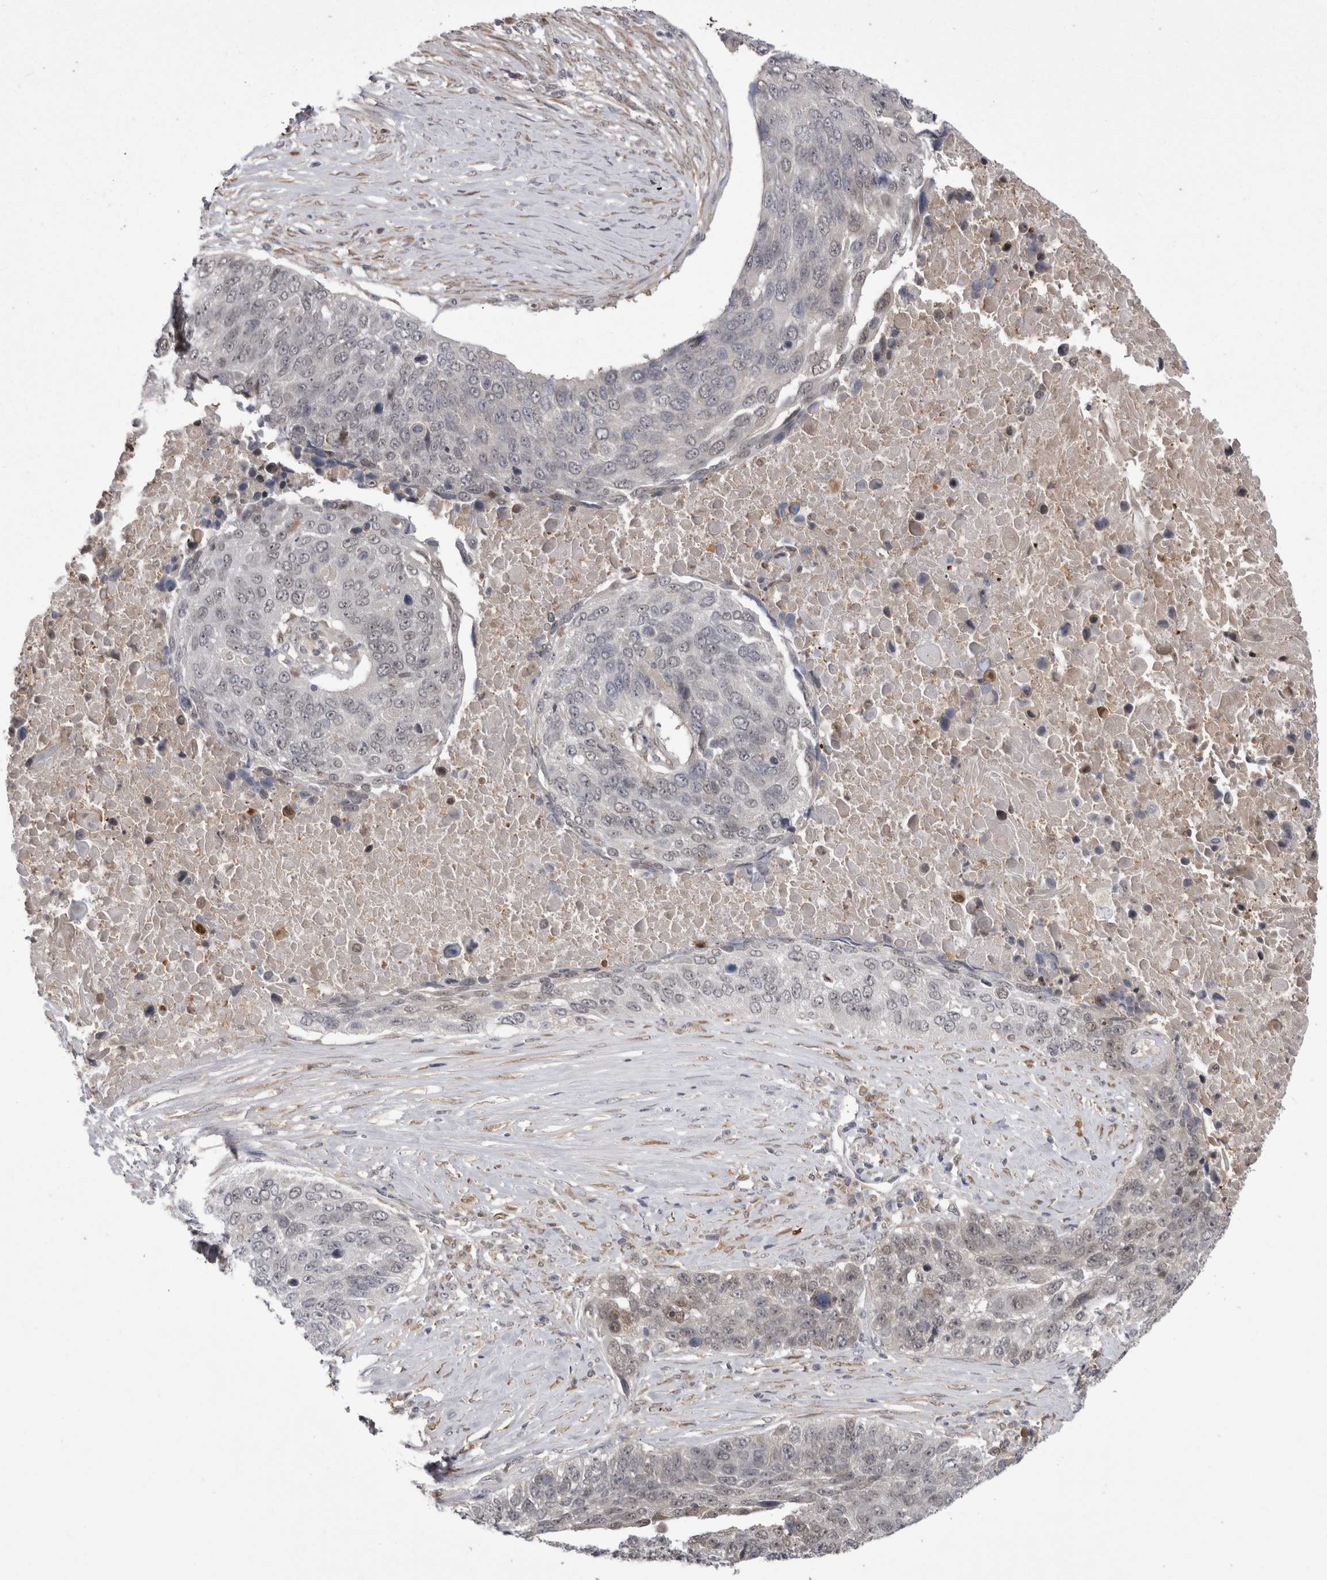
{"staining": {"intensity": "weak", "quantity": "<25%", "location": "nuclear"}, "tissue": "lung cancer", "cell_type": "Tumor cells", "image_type": "cancer", "snomed": [{"axis": "morphology", "description": "Squamous cell carcinoma, NOS"}, {"axis": "topography", "description": "Lung"}], "caption": "Immunohistochemistry of lung cancer (squamous cell carcinoma) exhibits no expression in tumor cells.", "gene": "CHIC2", "patient": {"sex": "male", "age": 66}}